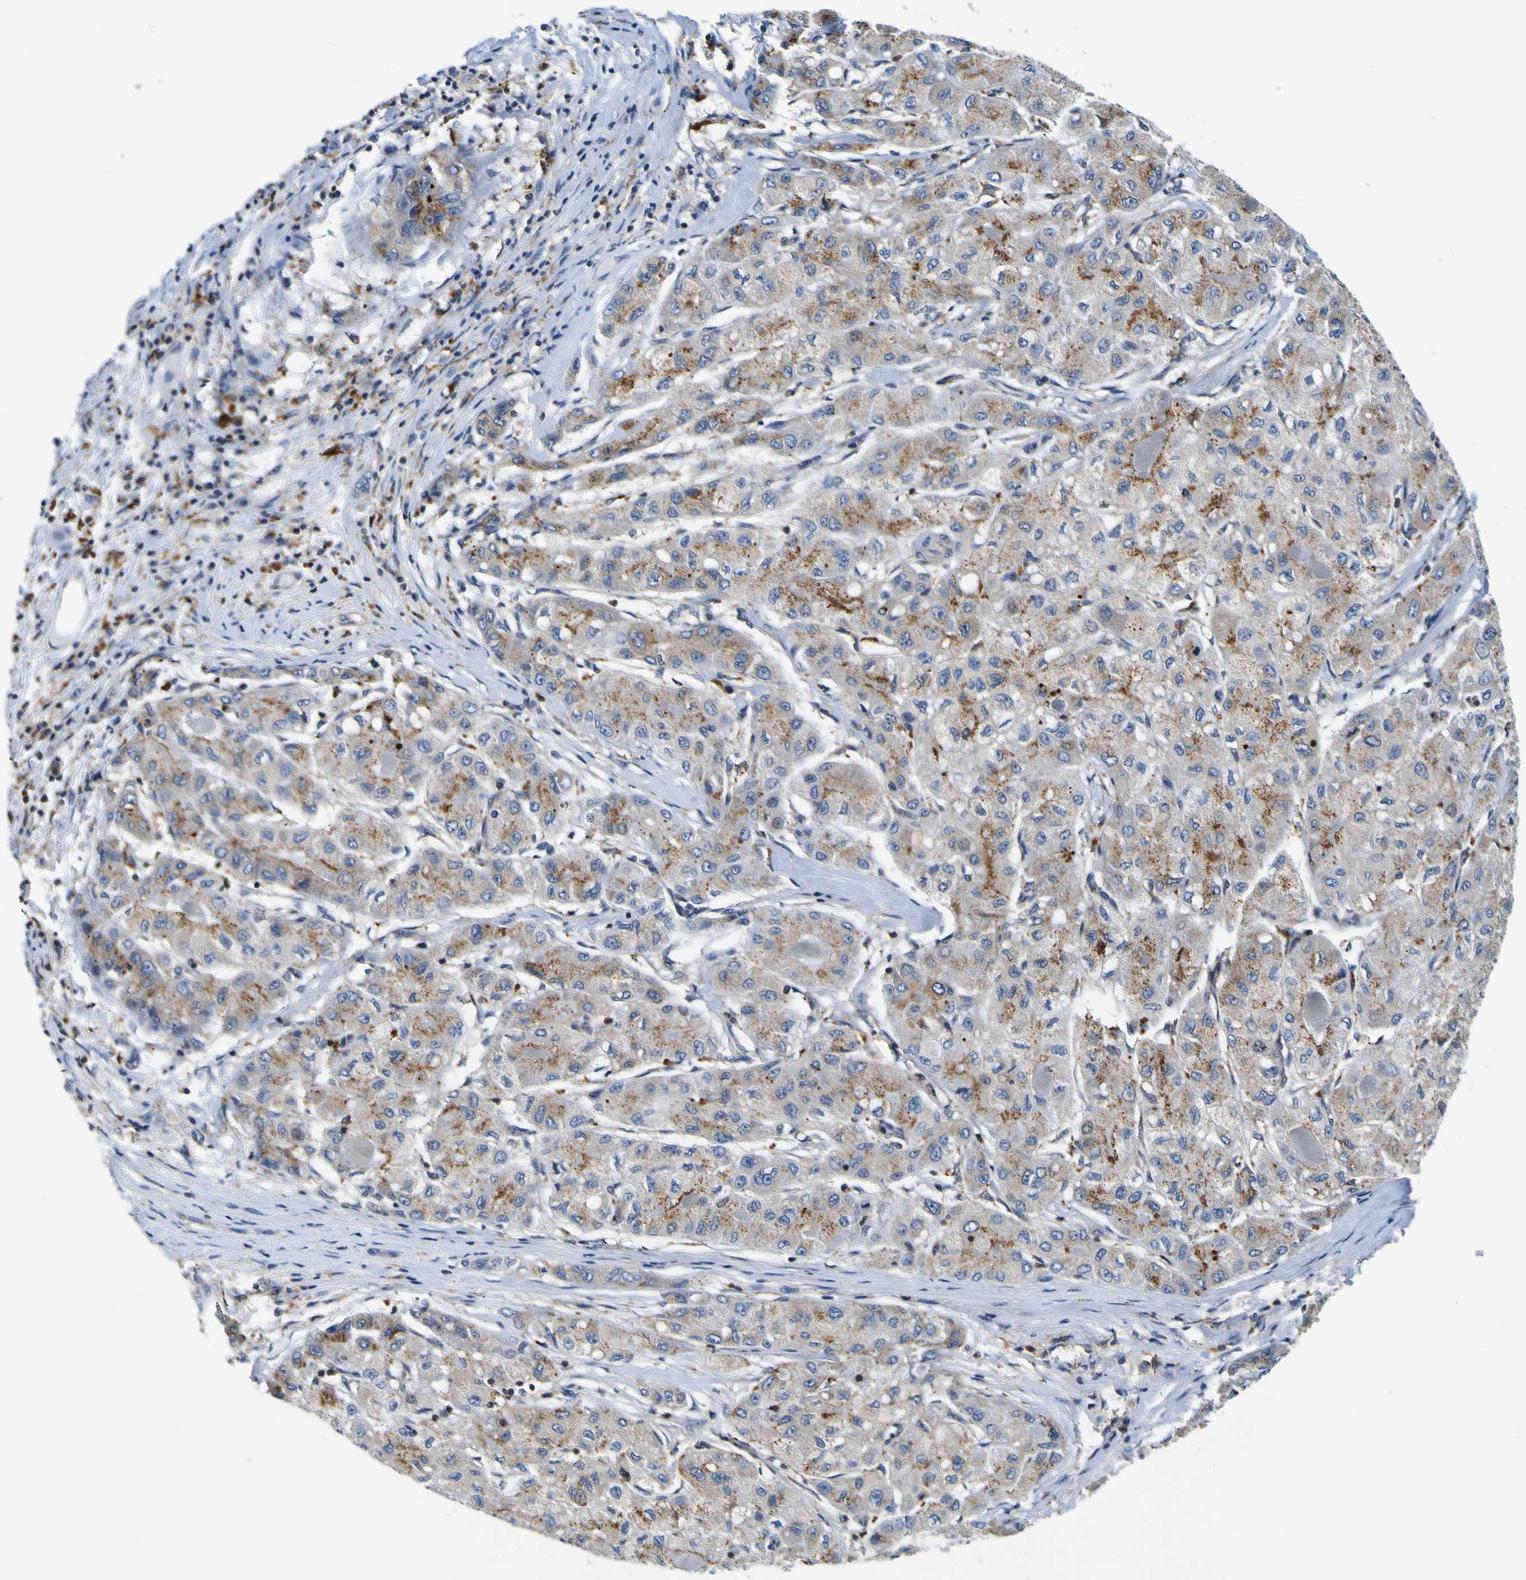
{"staining": {"intensity": "moderate", "quantity": ">75%", "location": "cytoplasmic/membranous"}, "tissue": "liver cancer", "cell_type": "Tumor cells", "image_type": "cancer", "snomed": [{"axis": "morphology", "description": "Carcinoma, Hepatocellular, NOS"}, {"axis": "topography", "description": "Liver"}], "caption": "Human hepatocellular carcinoma (liver) stained with a brown dye shows moderate cytoplasmic/membranous positive positivity in approximately >75% of tumor cells.", "gene": "TNIK", "patient": {"sex": "male", "age": 80}}